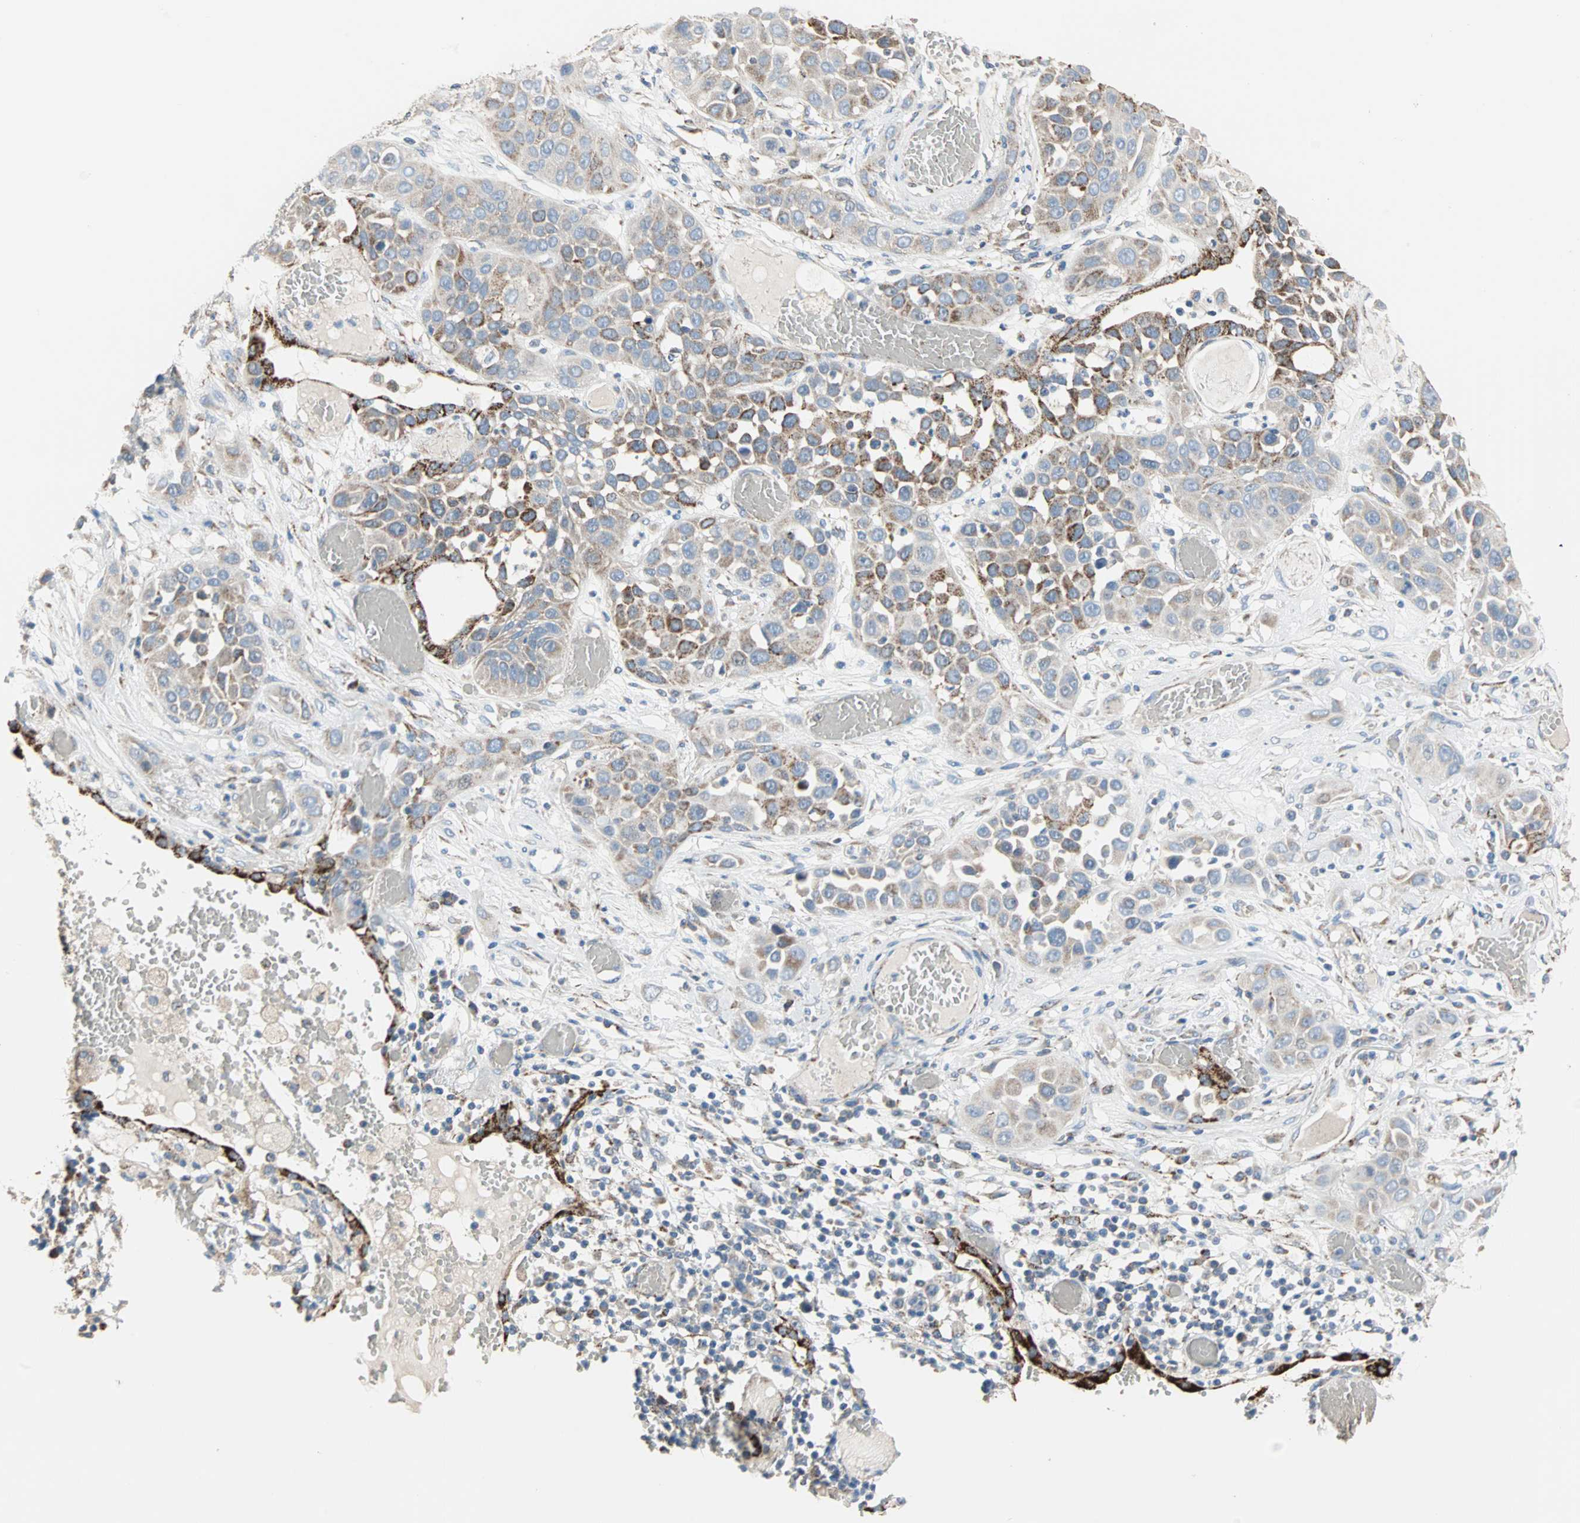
{"staining": {"intensity": "strong", "quantity": "<25%", "location": "cytoplasmic/membranous"}, "tissue": "lung cancer", "cell_type": "Tumor cells", "image_type": "cancer", "snomed": [{"axis": "morphology", "description": "Squamous cell carcinoma, NOS"}, {"axis": "topography", "description": "Lung"}], "caption": "Brown immunohistochemical staining in squamous cell carcinoma (lung) demonstrates strong cytoplasmic/membranous staining in approximately <25% of tumor cells.", "gene": "TST", "patient": {"sex": "male", "age": 71}}